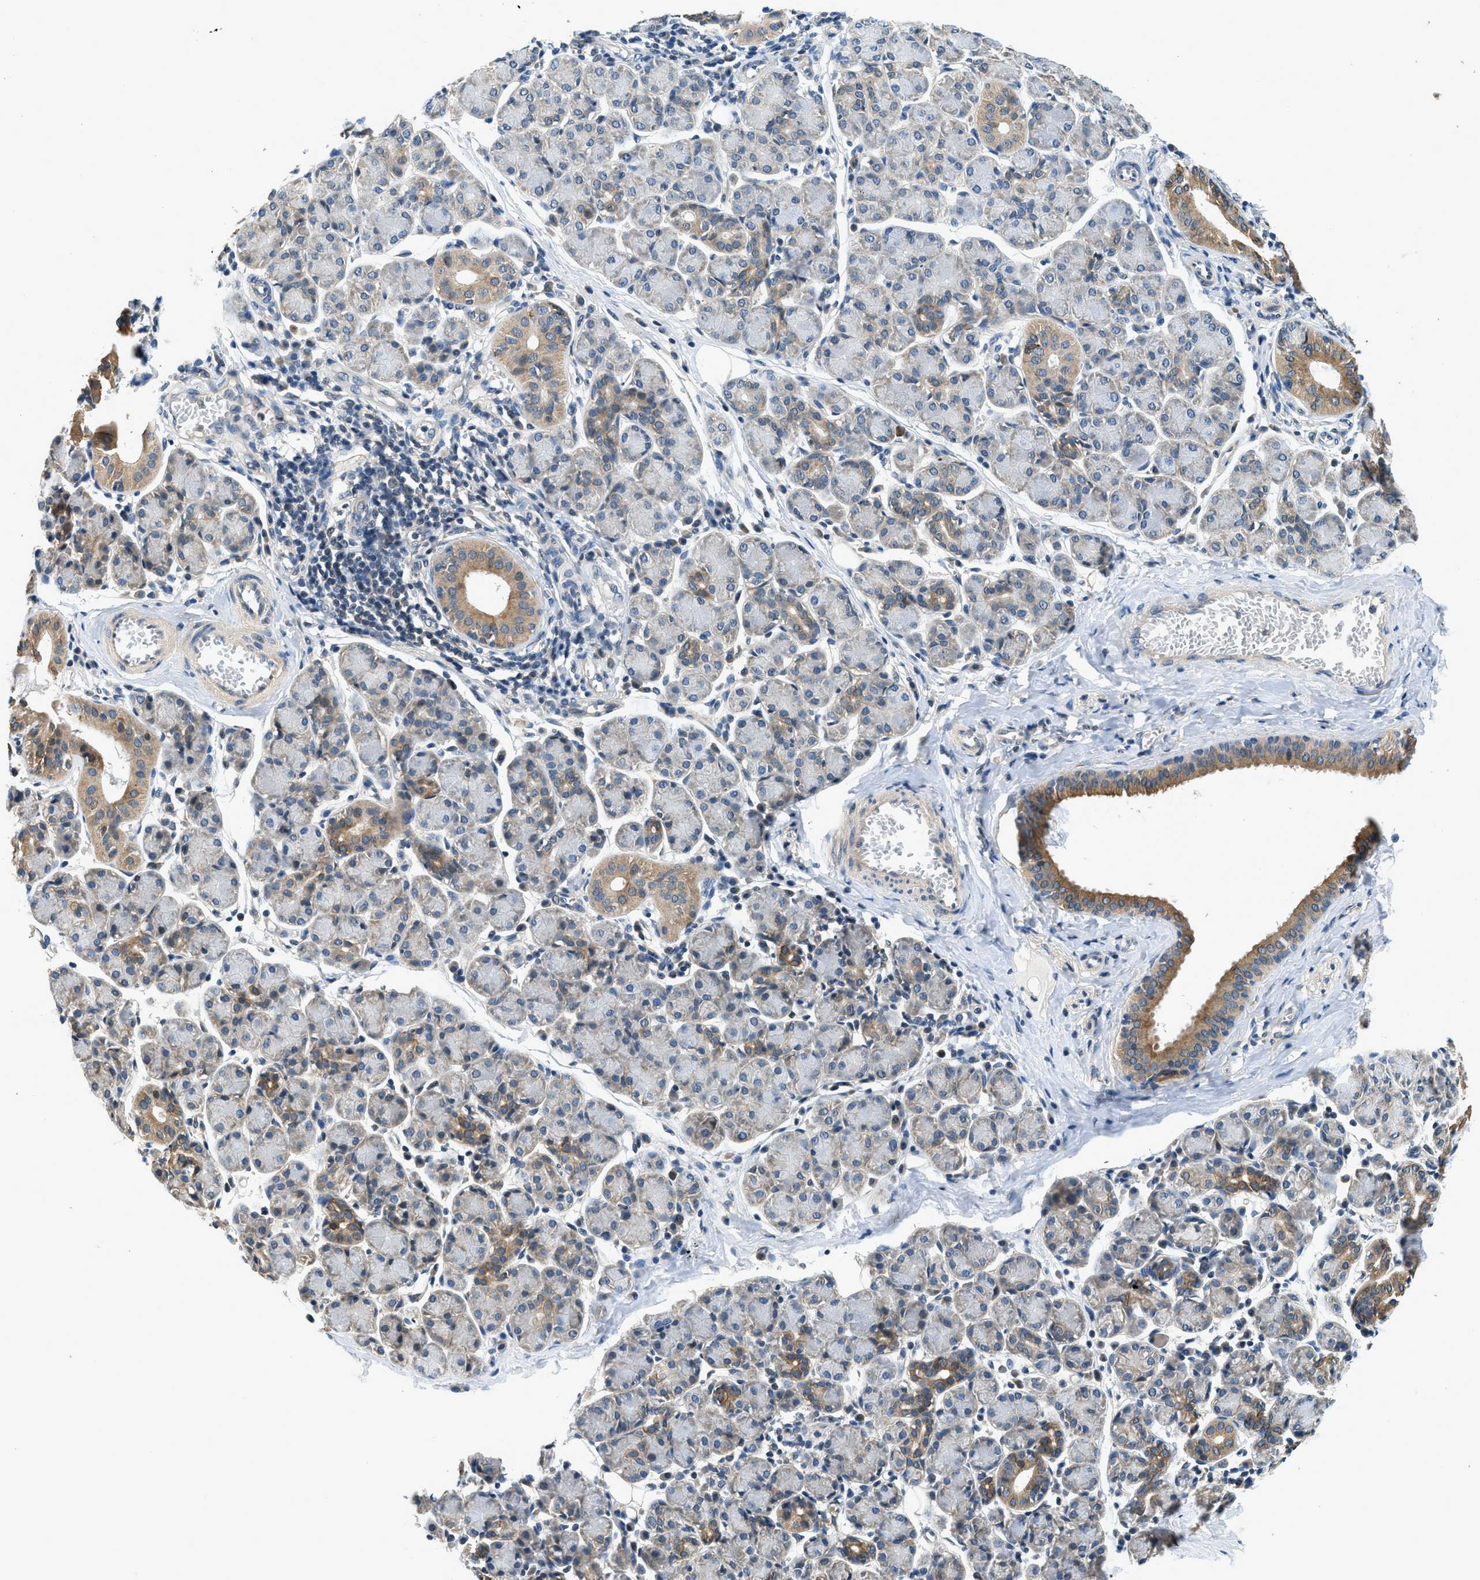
{"staining": {"intensity": "moderate", "quantity": "25%-75%", "location": "cytoplasmic/membranous"}, "tissue": "salivary gland", "cell_type": "Glandular cells", "image_type": "normal", "snomed": [{"axis": "morphology", "description": "Normal tissue, NOS"}, {"axis": "morphology", "description": "Inflammation, NOS"}, {"axis": "topography", "description": "Lymph node"}, {"axis": "topography", "description": "Salivary gland"}], "caption": "Salivary gland stained with immunohistochemistry displays moderate cytoplasmic/membranous expression in approximately 25%-75% of glandular cells.", "gene": "SSH2", "patient": {"sex": "male", "age": 3}}